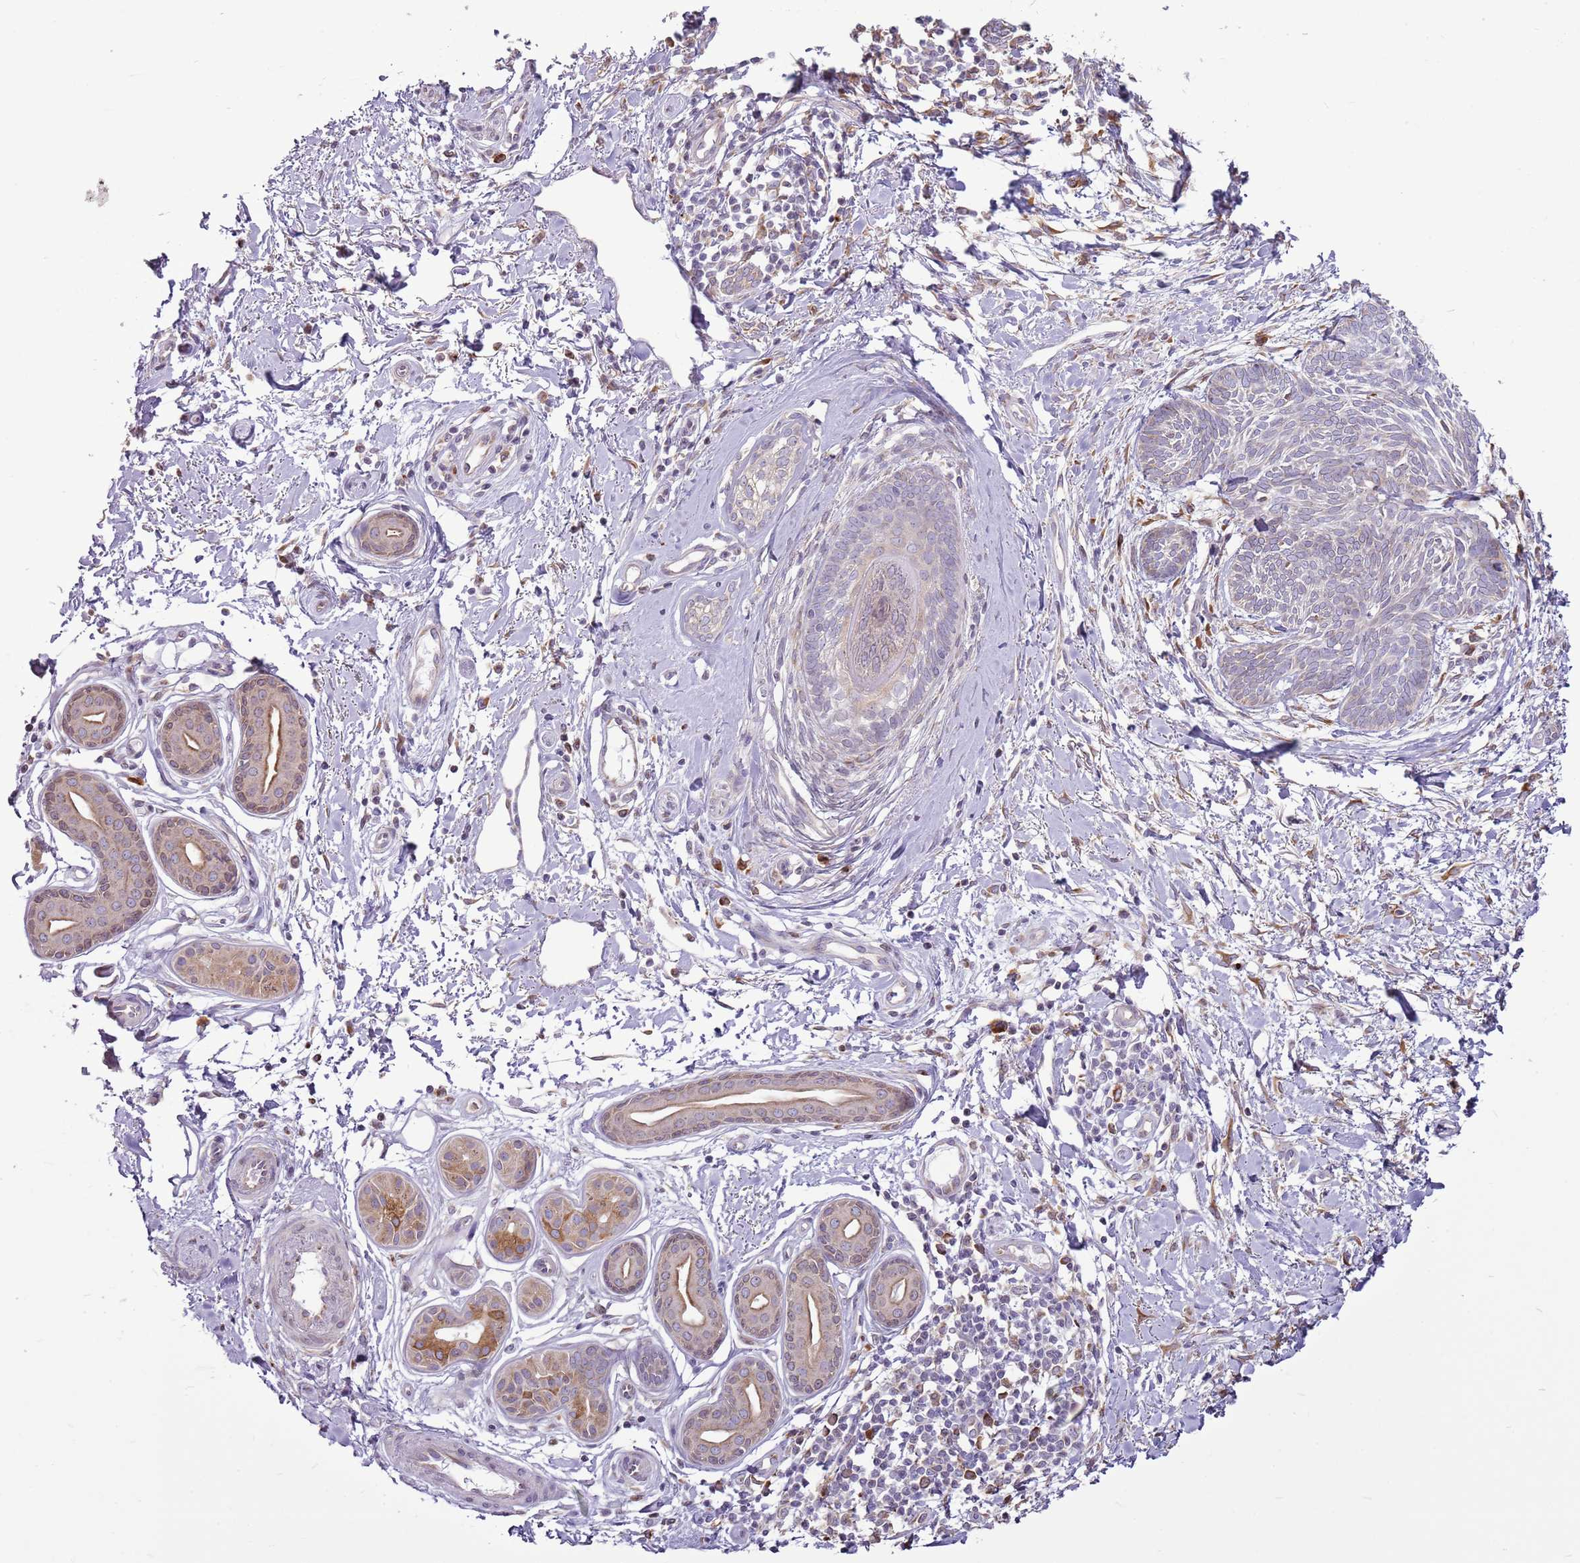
{"staining": {"intensity": "weak", "quantity": "<25%", "location": "cytoplasmic/membranous"}, "tissue": "skin cancer", "cell_type": "Tumor cells", "image_type": "cancer", "snomed": [{"axis": "morphology", "description": "Basal cell carcinoma"}, {"axis": "topography", "description": "Skin"}], "caption": "DAB (3,3'-diaminobenzidine) immunohistochemical staining of human skin cancer (basal cell carcinoma) displays no significant positivity in tumor cells. Brightfield microscopy of IHC stained with DAB (3,3'-diaminobenzidine) (brown) and hematoxylin (blue), captured at high magnification.", "gene": "TMED10", "patient": {"sex": "female", "age": 81}}